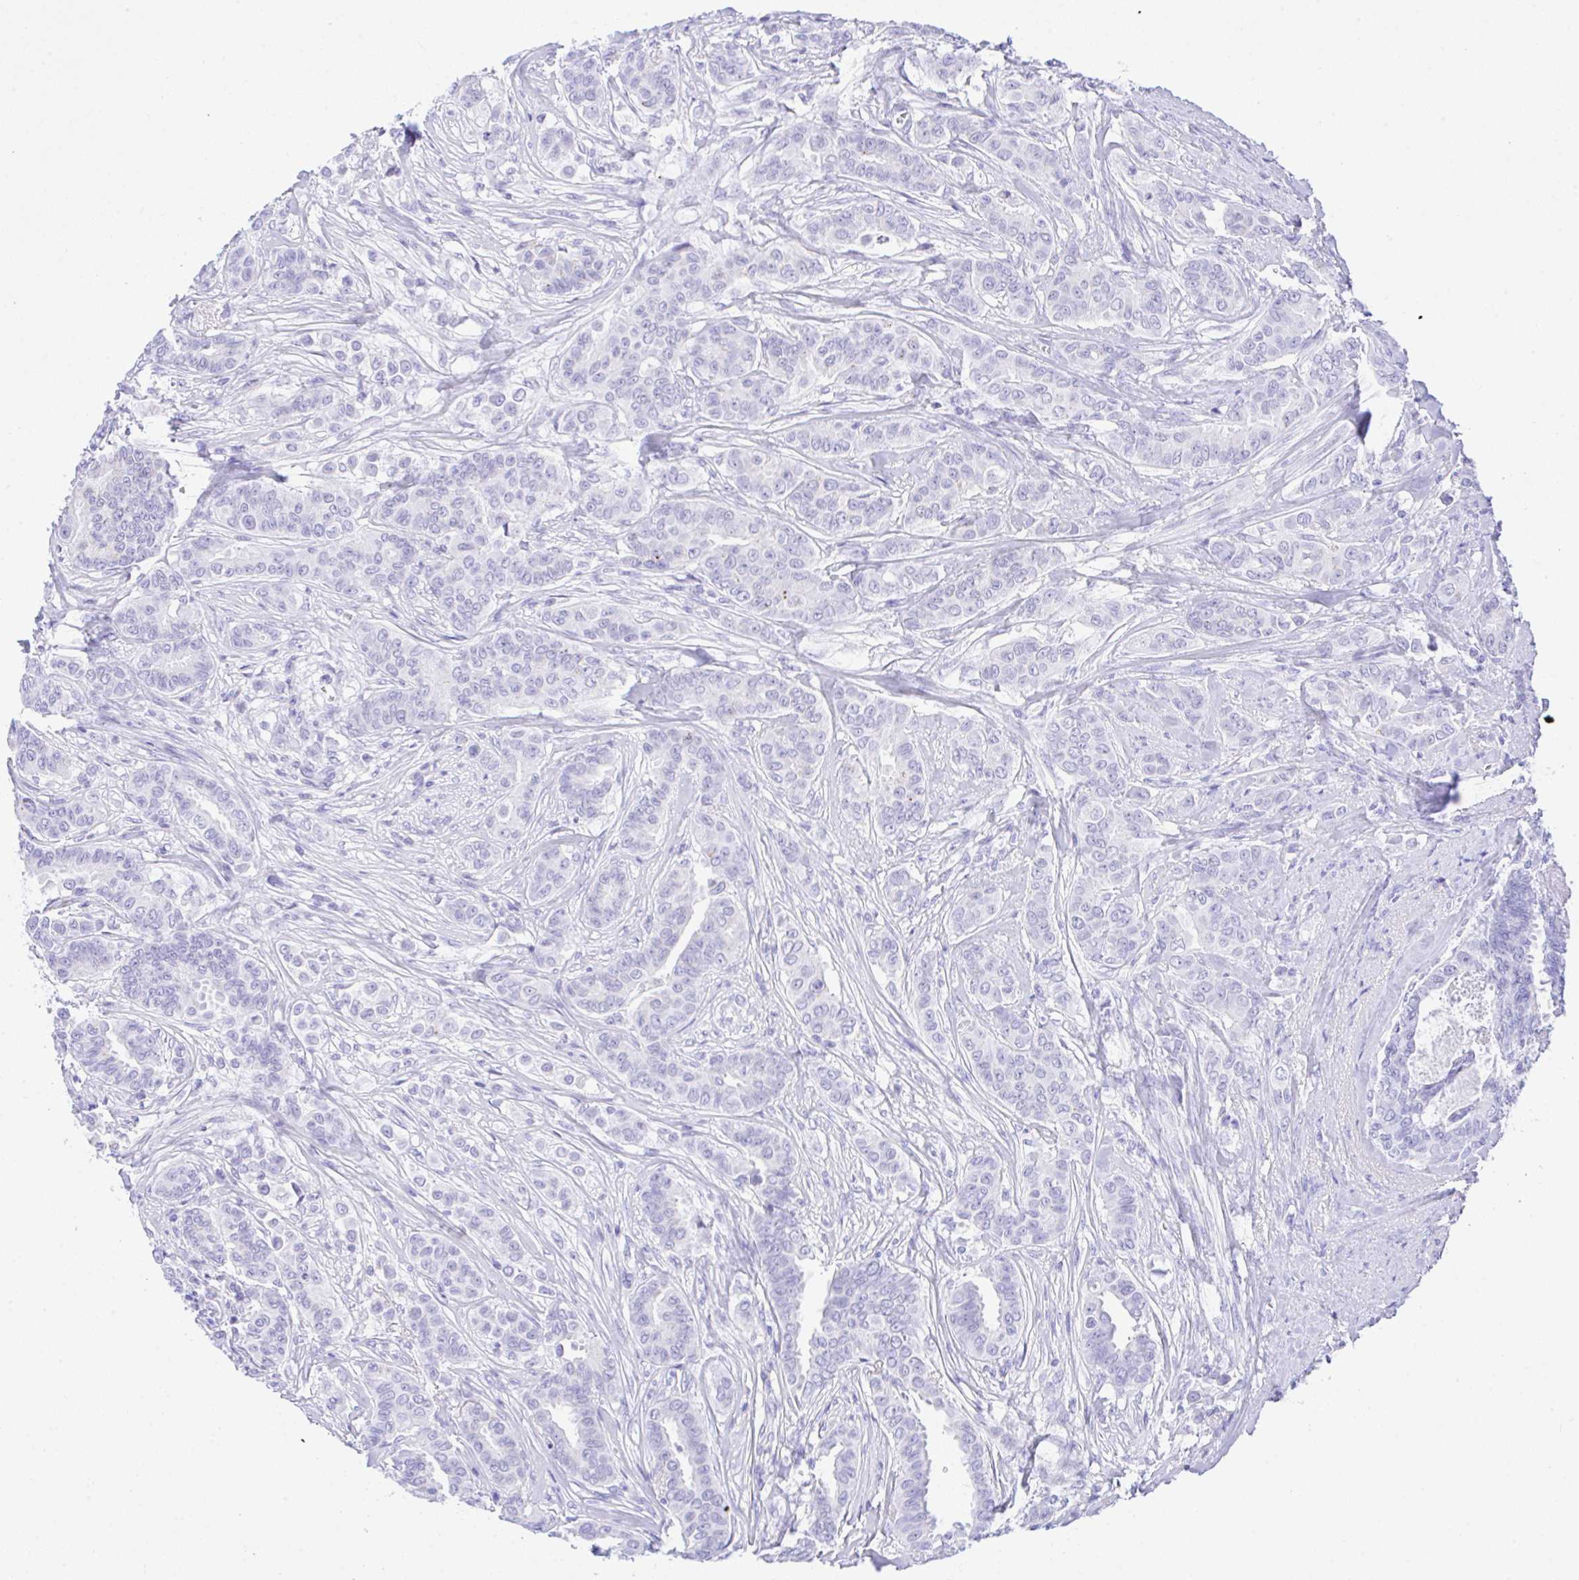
{"staining": {"intensity": "negative", "quantity": "none", "location": "none"}, "tissue": "breast cancer", "cell_type": "Tumor cells", "image_type": "cancer", "snomed": [{"axis": "morphology", "description": "Duct carcinoma"}, {"axis": "topography", "description": "Breast"}], "caption": "Immunohistochemistry image of breast cancer (infiltrating ductal carcinoma) stained for a protein (brown), which reveals no staining in tumor cells. The staining is performed using DAB brown chromogen with nuclei counter-stained in using hematoxylin.", "gene": "SELENOV", "patient": {"sex": "female", "age": 45}}